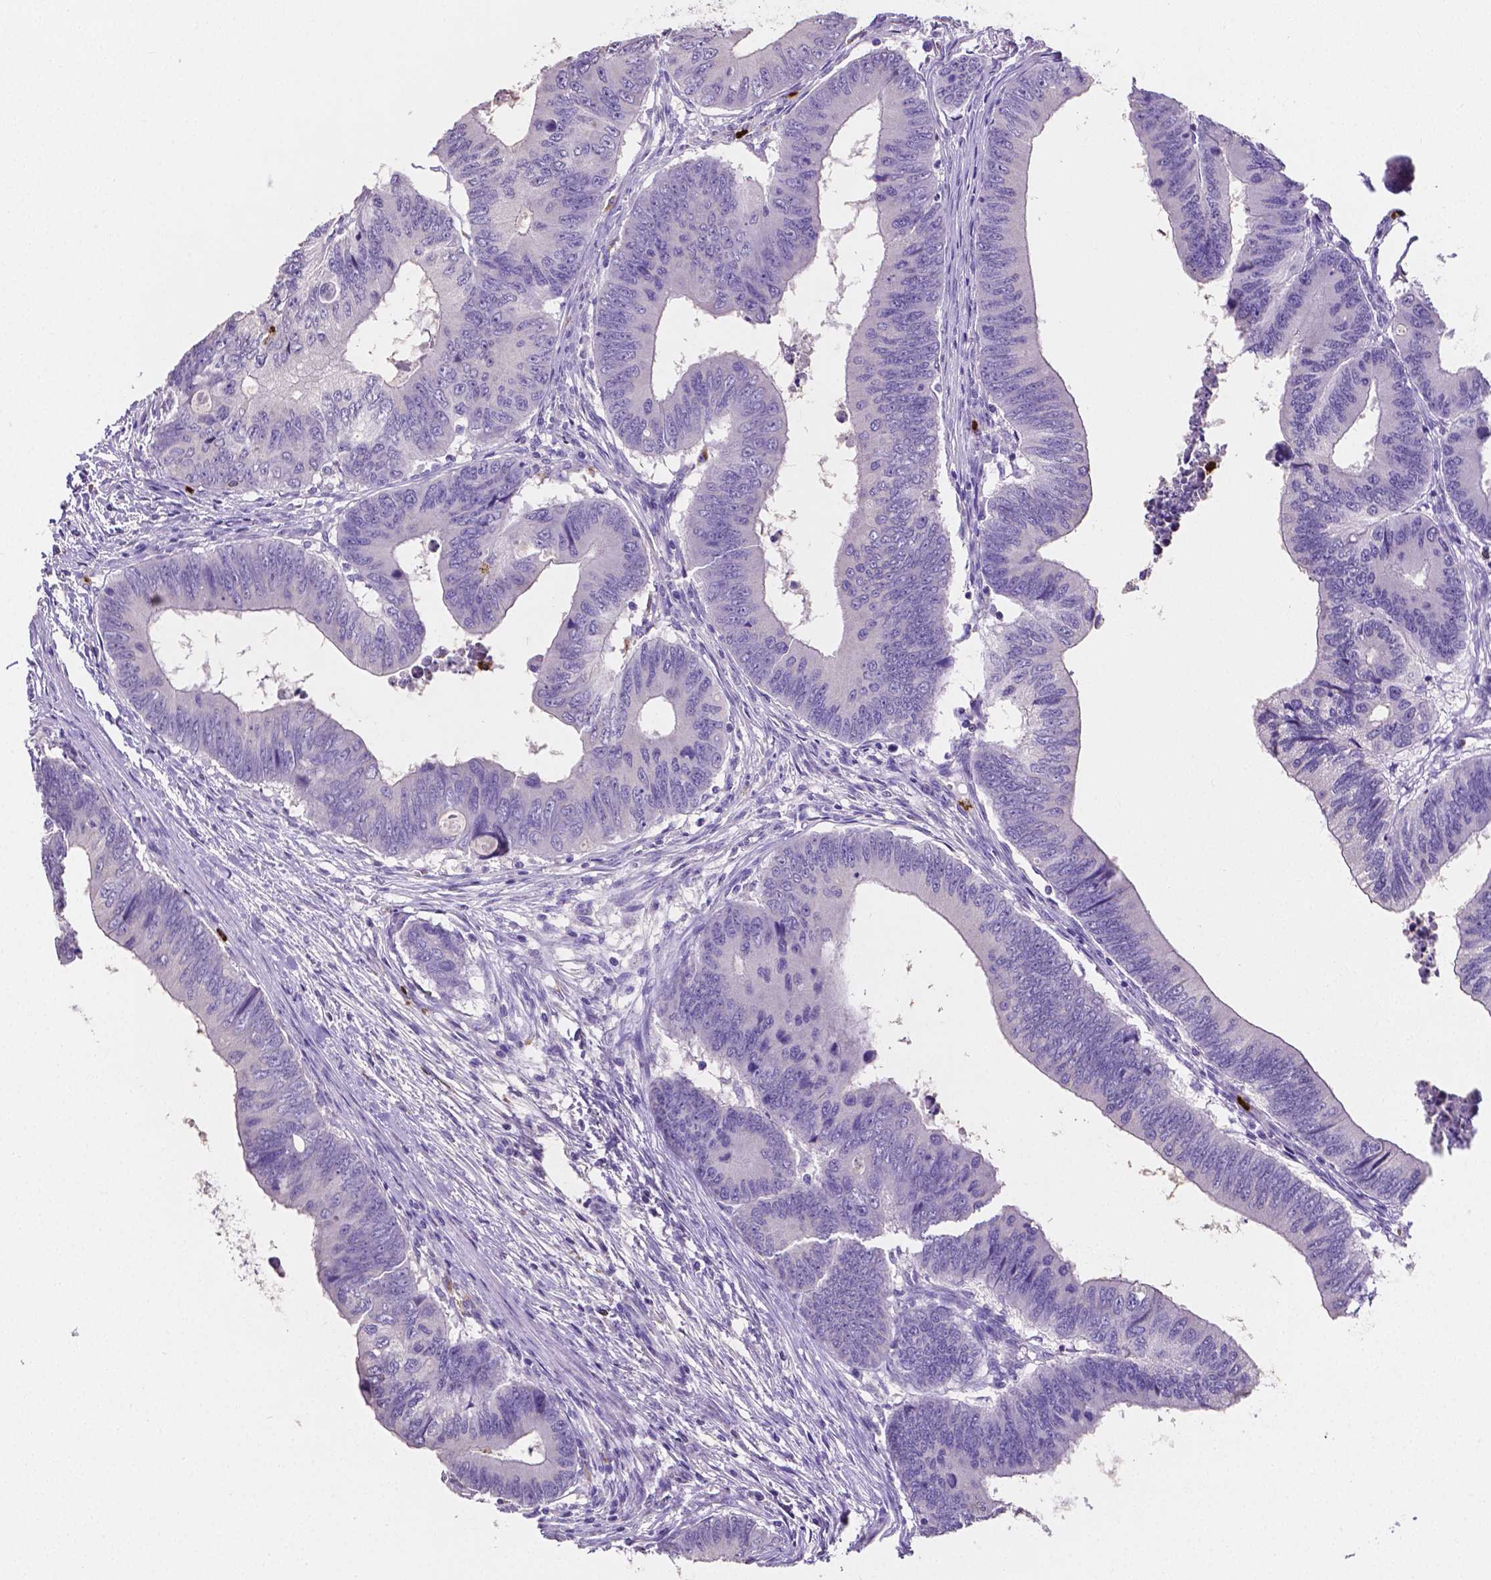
{"staining": {"intensity": "negative", "quantity": "none", "location": "none"}, "tissue": "colorectal cancer", "cell_type": "Tumor cells", "image_type": "cancer", "snomed": [{"axis": "morphology", "description": "Adenocarcinoma, NOS"}, {"axis": "topography", "description": "Colon"}], "caption": "This is an immunohistochemistry image of colorectal cancer (adenocarcinoma). There is no positivity in tumor cells.", "gene": "MMP9", "patient": {"sex": "male", "age": 53}}